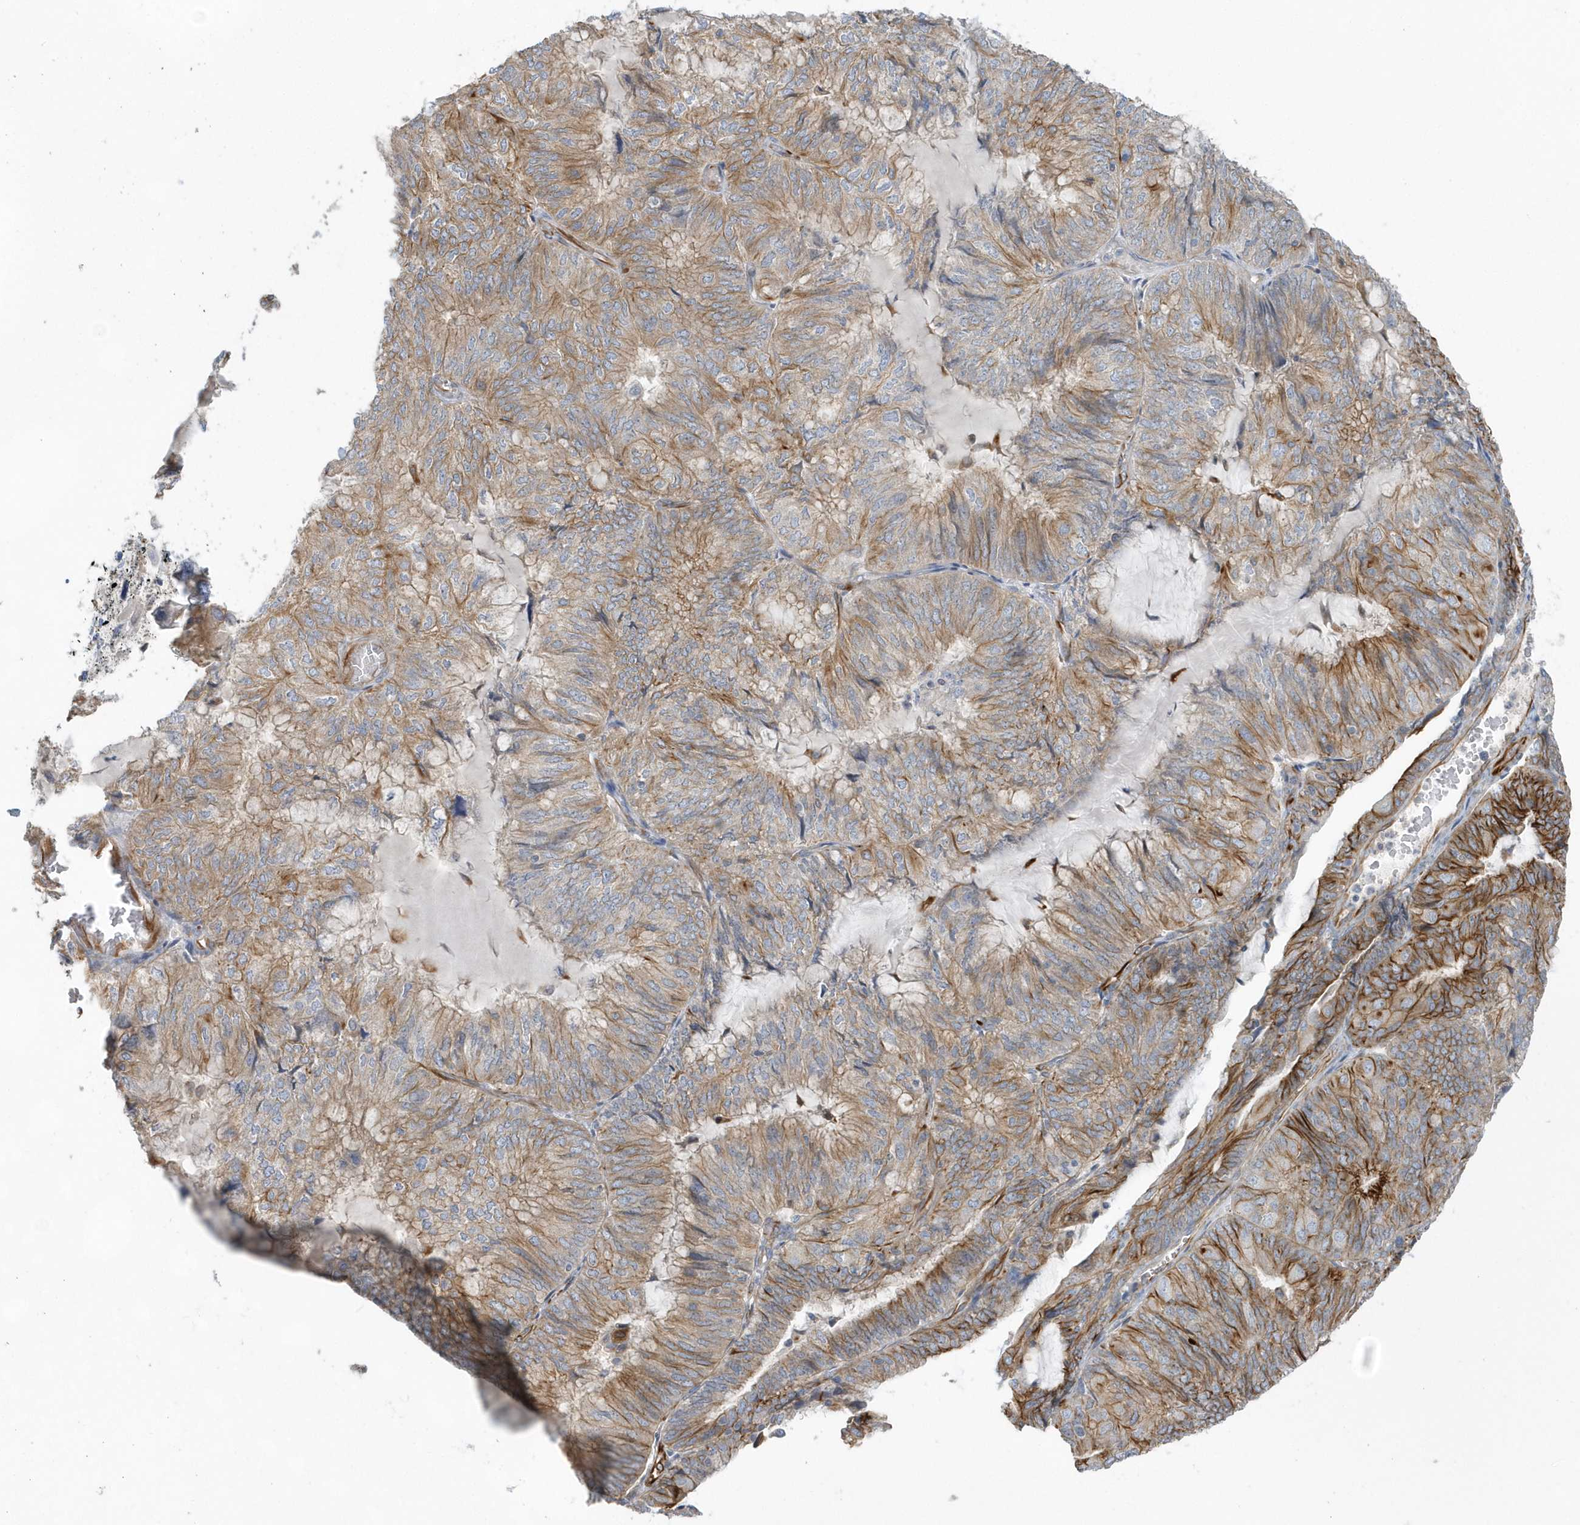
{"staining": {"intensity": "strong", "quantity": "25%-75%", "location": "cytoplasmic/membranous"}, "tissue": "endometrial cancer", "cell_type": "Tumor cells", "image_type": "cancer", "snomed": [{"axis": "morphology", "description": "Adenocarcinoma, NOS"}, {"axis": "topography", "description": "Endometrium"}], "caption": "IHC photomicrograph of human endometrial adenocarcinoma stained for a protein (brown), which displays high levels of strong cytoplasmic/membranous expression in approximately 25%-75% of tumor cells.", "gene": "RAB17", "patient": {"sex": "female", "age": 81}}